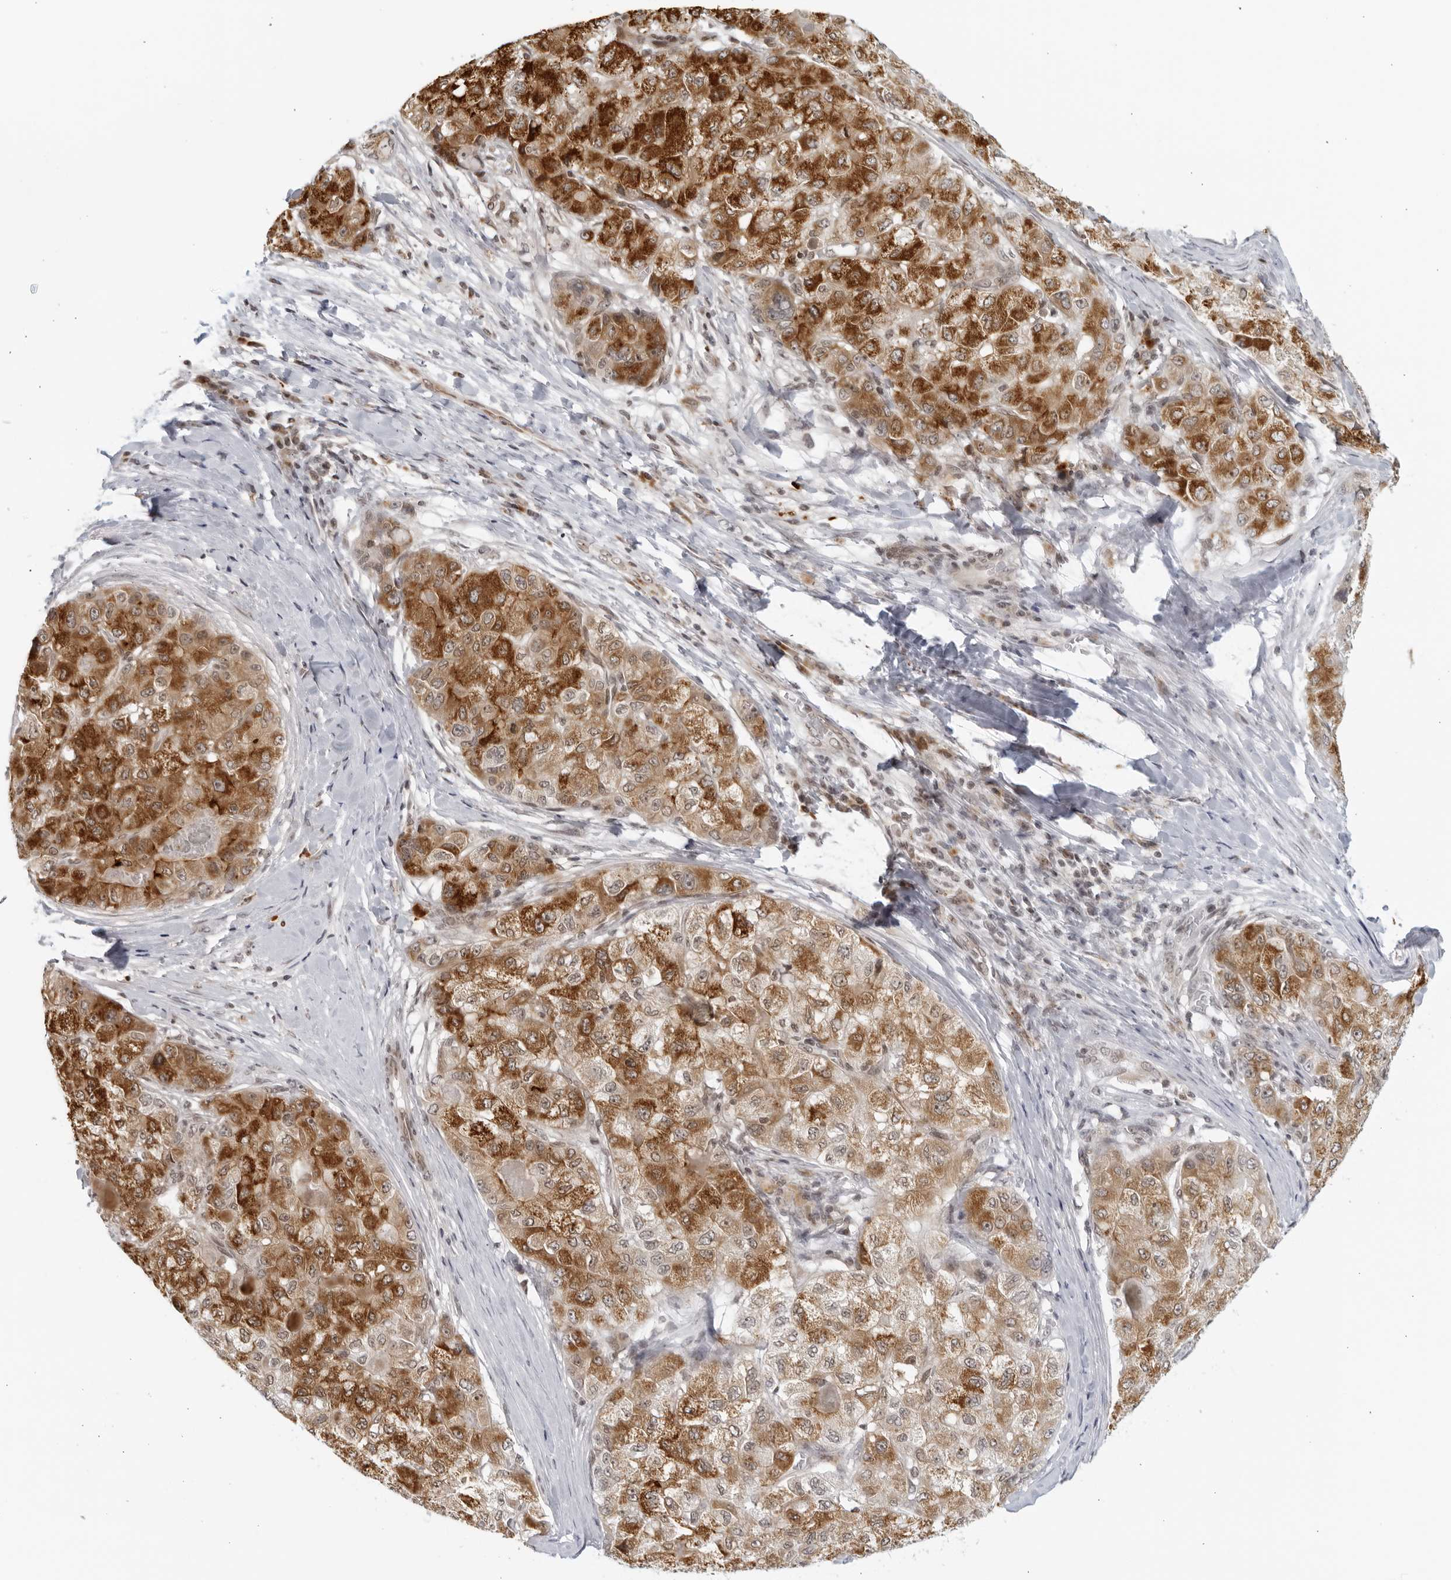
{"staining": {"intensity": "strong", "quantity": "25%-75%", "location": "cytoplasmic/membranous"}, "tissue": "liver cancer", "cell_type": "Tumor cells", "image_type": "cancer", "snomed": [{"axis": "morphology", "description": "Carcinoma, Hepatocellular, NOS"}, {"axis": "topography", "description": "Liver"}], "caption": "A photomicrograph showing strong cytoplasmic/membranous staining in about 25%-75% of tumor cells in liver cancer, as visualized by brown immunohistochemical staining.", "gene": "RAB11FIP3", "patient": {"sex": "male", "age": 80}}